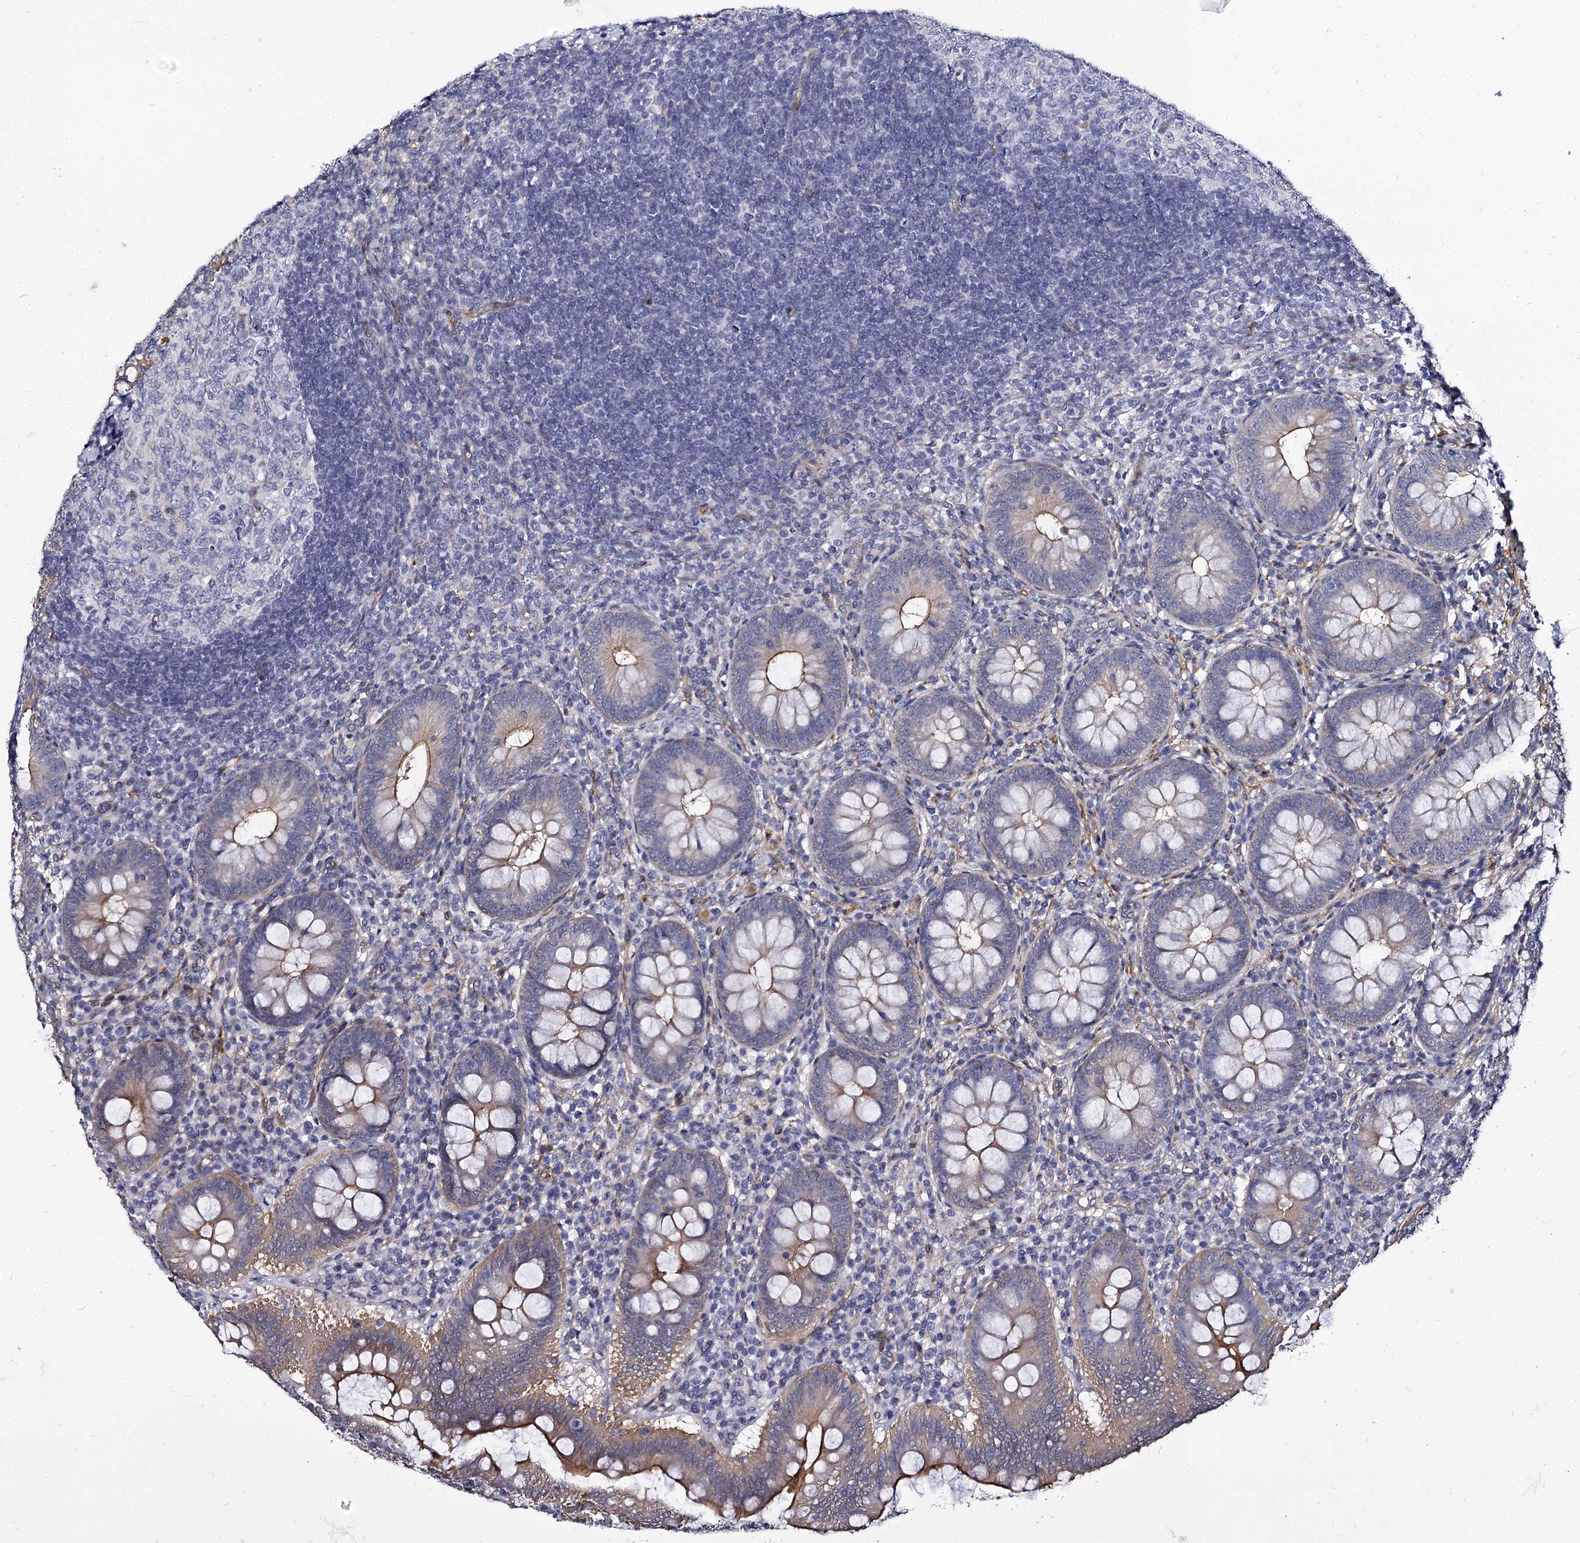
{"staining": {"intensity": "moderate", "quantity": "<25%", "location": "cytoplasmic/membranous"}, "tissue": "appendix", "cell_type": "Glandular cells", "image_type": "normal", "snomed": [{"axis": "morphology", "description": "Normal tissue, NOS"}, {"axis": "topography", "description": "Appendix"}], "caption": "Immunohistochemical staining of benign human appendix shows <25% levels of moderate cytoplasmic/membranous protein staining in approximately <25% of glandular cells. (Brightfield microscopy of DAB IHC at high magnification).", "gene": "CBFB", "patient": {"sex": "male", "age": 14}}